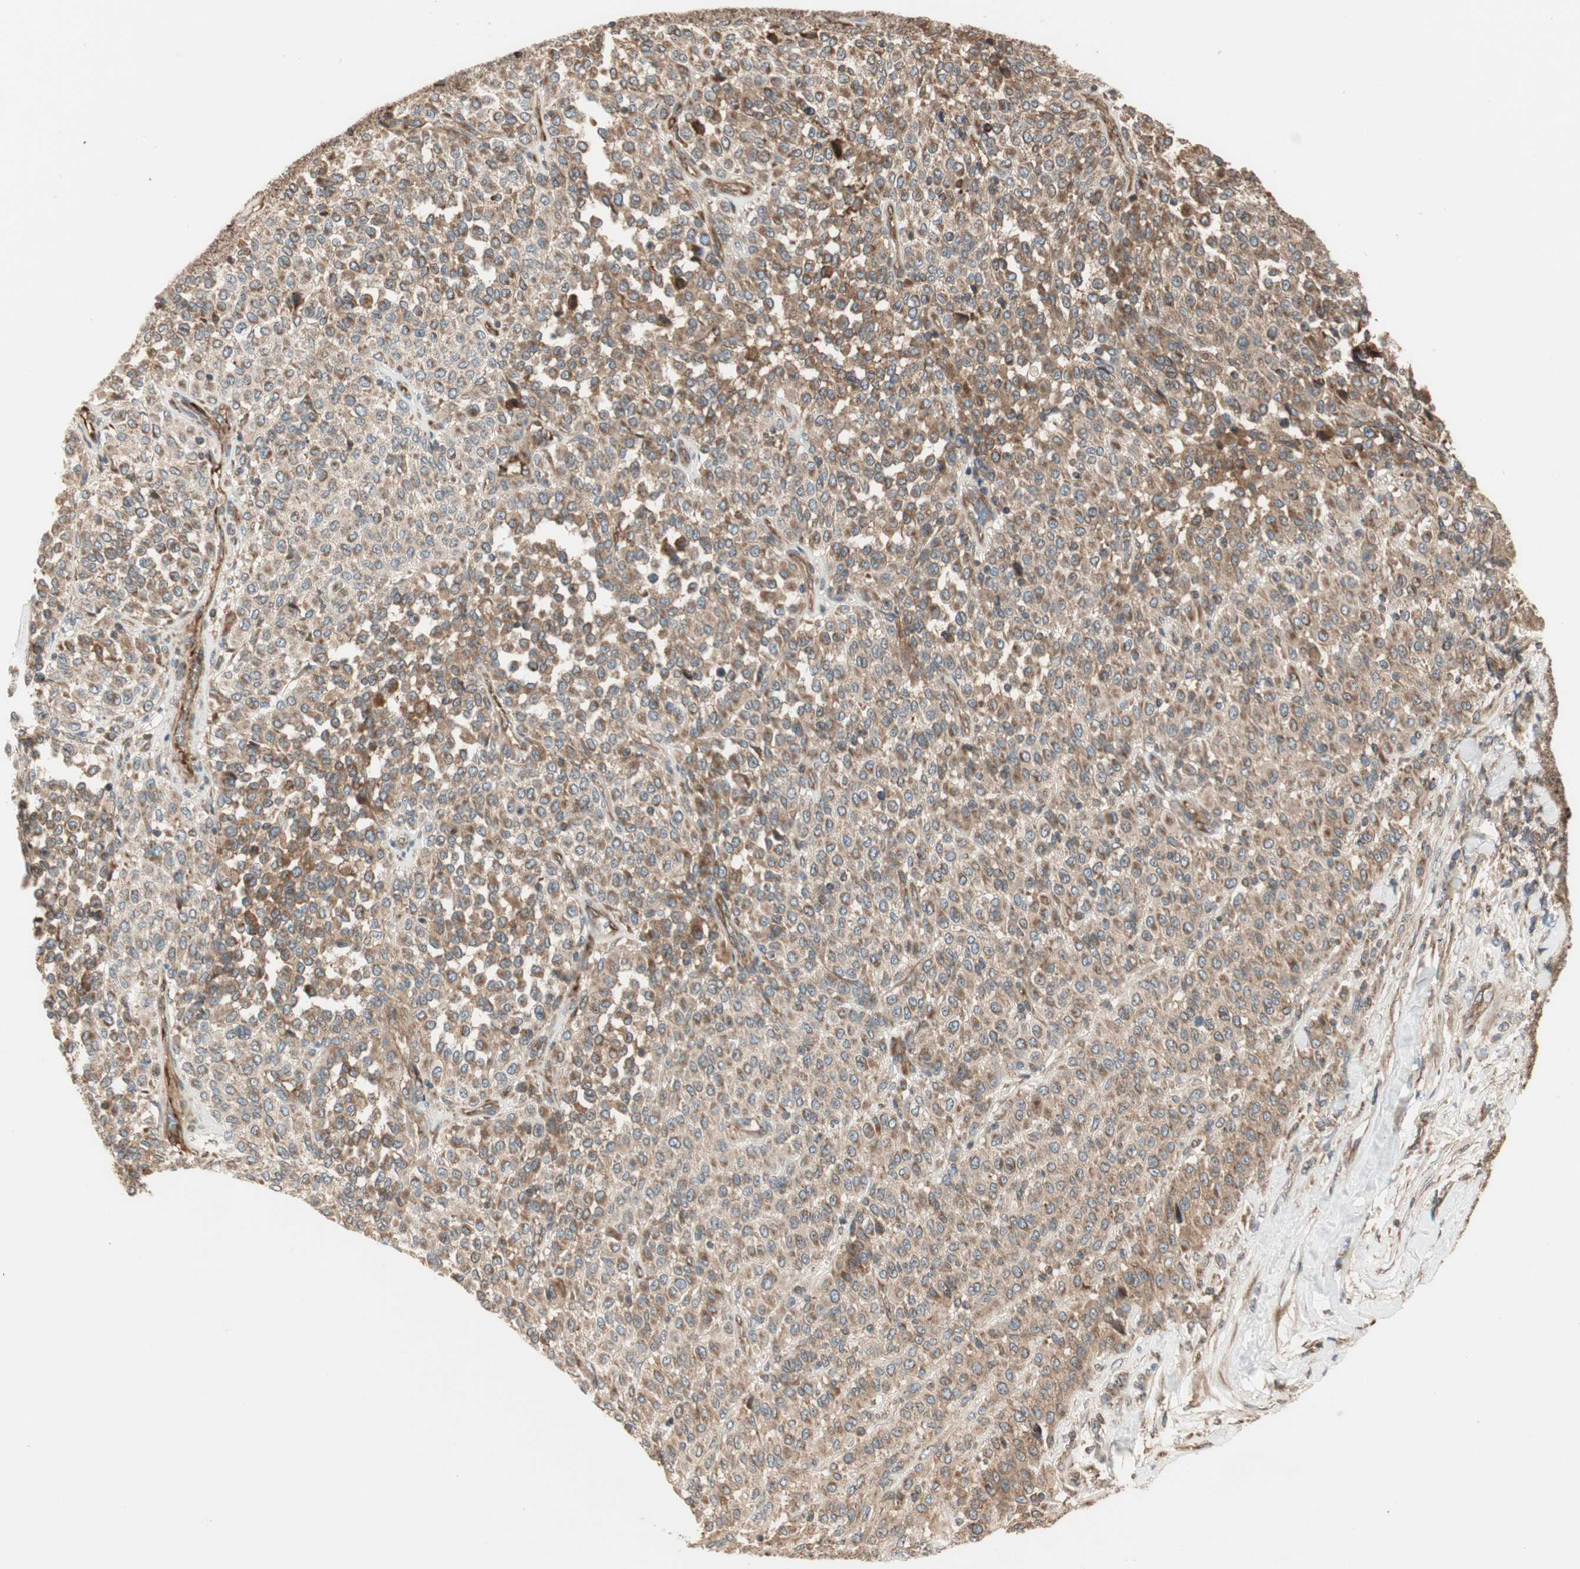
{"staining": {"intensity": "moderate", "quantity": ">75%", "location": "cytoplasmic/membranous"}, "tissue": "melanoma", "cell_type": "Tumor cells", "image_type": "cancer", "snomed": [{"axis": "morphology", "description": "Malignant melanoma, Metastatic site"}, {"axis": "topography", "description": "Pancreas"}], "caption": "An image of human malignant melanoma (metastatic site) stained for a protein reveals moderate cytoplasmic/membranous brown staining in tumor cells. (Brightfield microscopy of DAB IHC at high magnification).", "gene": "CTTNBP2NL", "patient": {"sex": "female", "age": 30}}